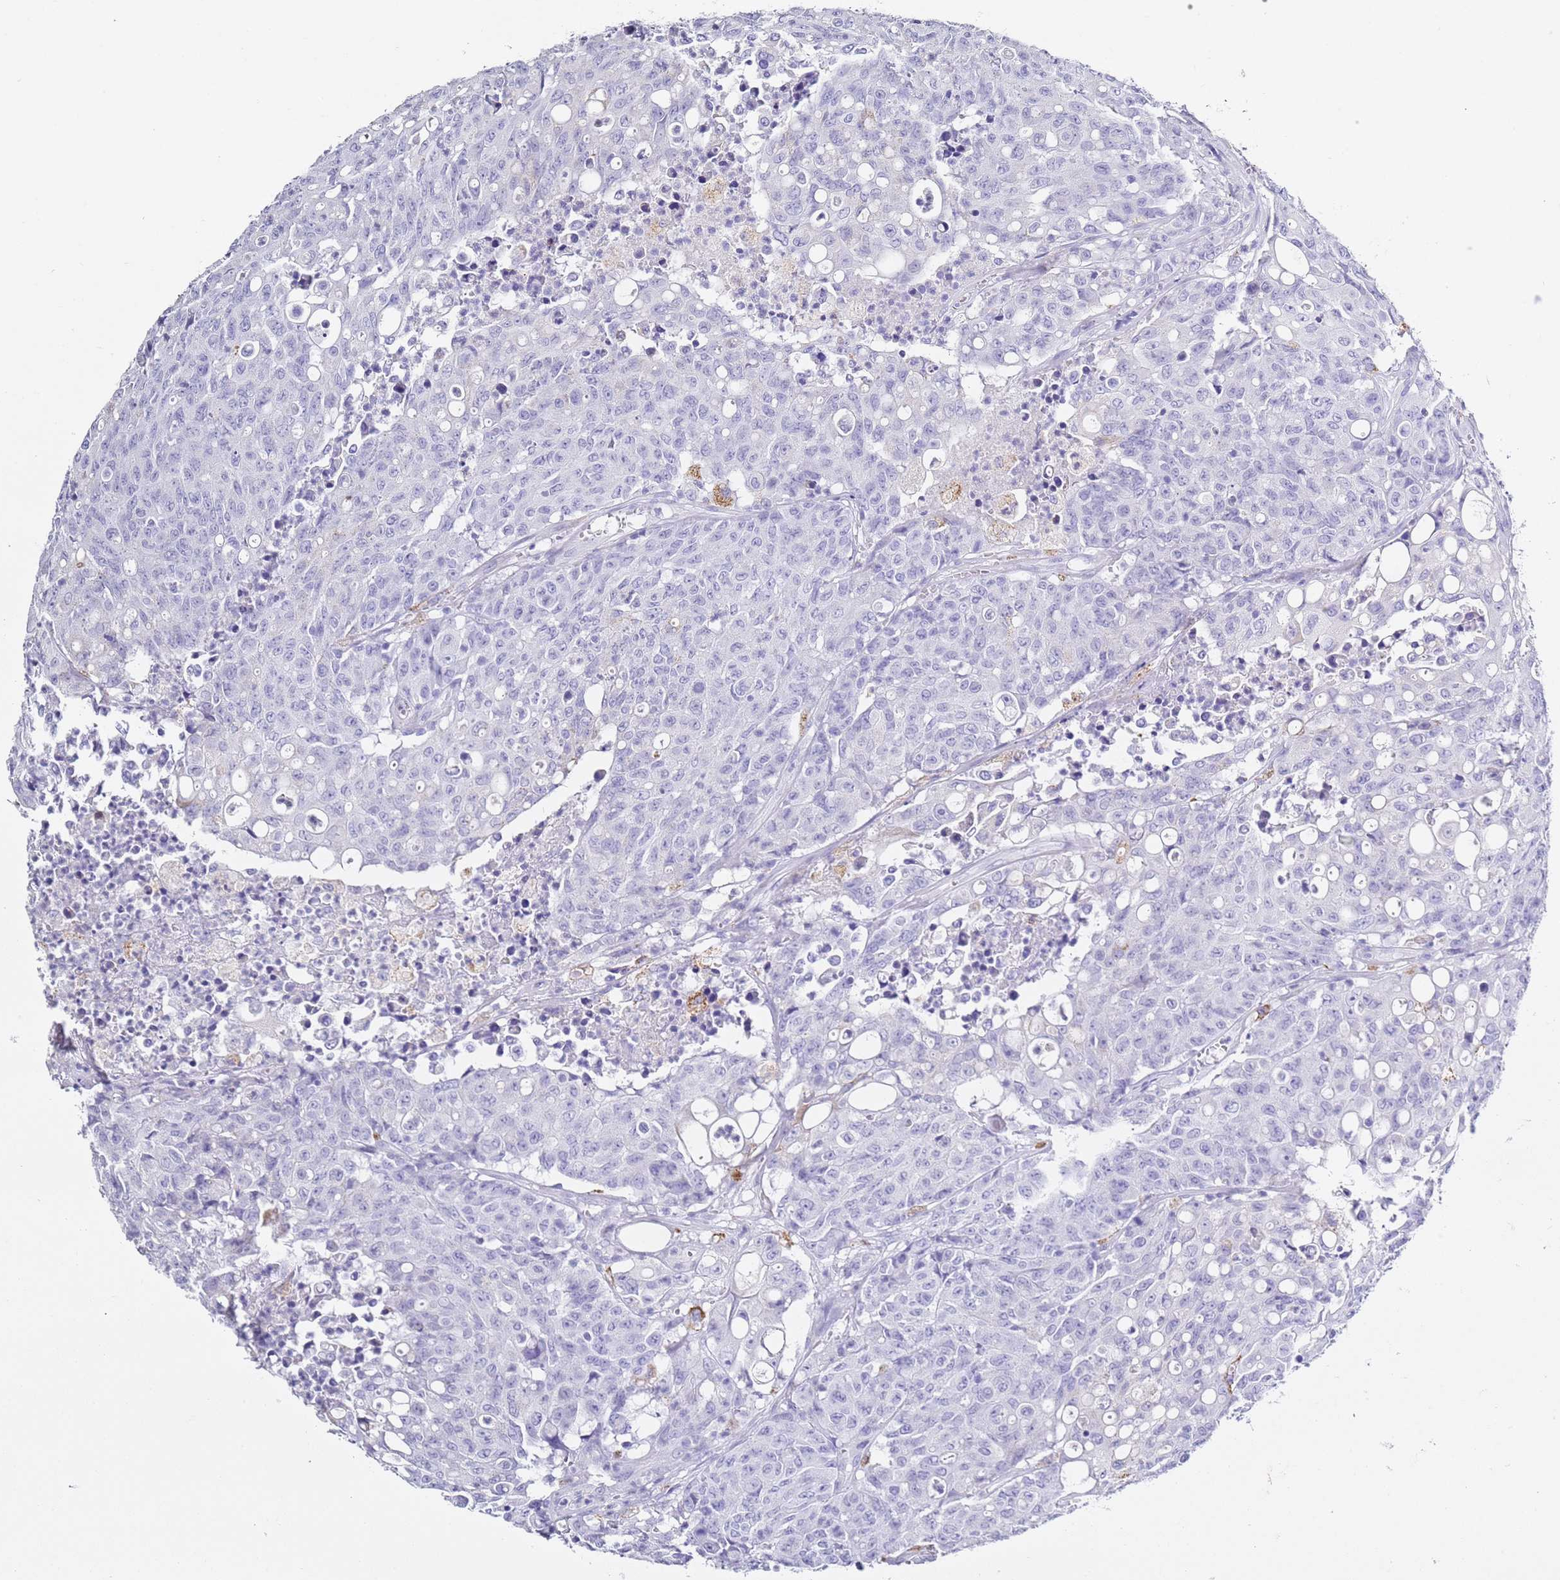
{"staining": {"intensity": "negative", "quantity": "none", "location": "none"}, "tissue": "colorectal cancer", "cell_type": "Tumor cells", "image_type": "cancer", "snomed": [{"axis": "morphology", "description": "Adenocarcinoma, NOS"}, {"axis": "topography", "description": "Colon"}], "caption": "DAB immunohistochemical staining of colorectal cancer (adenocarcinoma) reveals no significant positivity in tumor cells.", "gene": "PTBP2", "patient": {"sex": "male", "age": 51}}